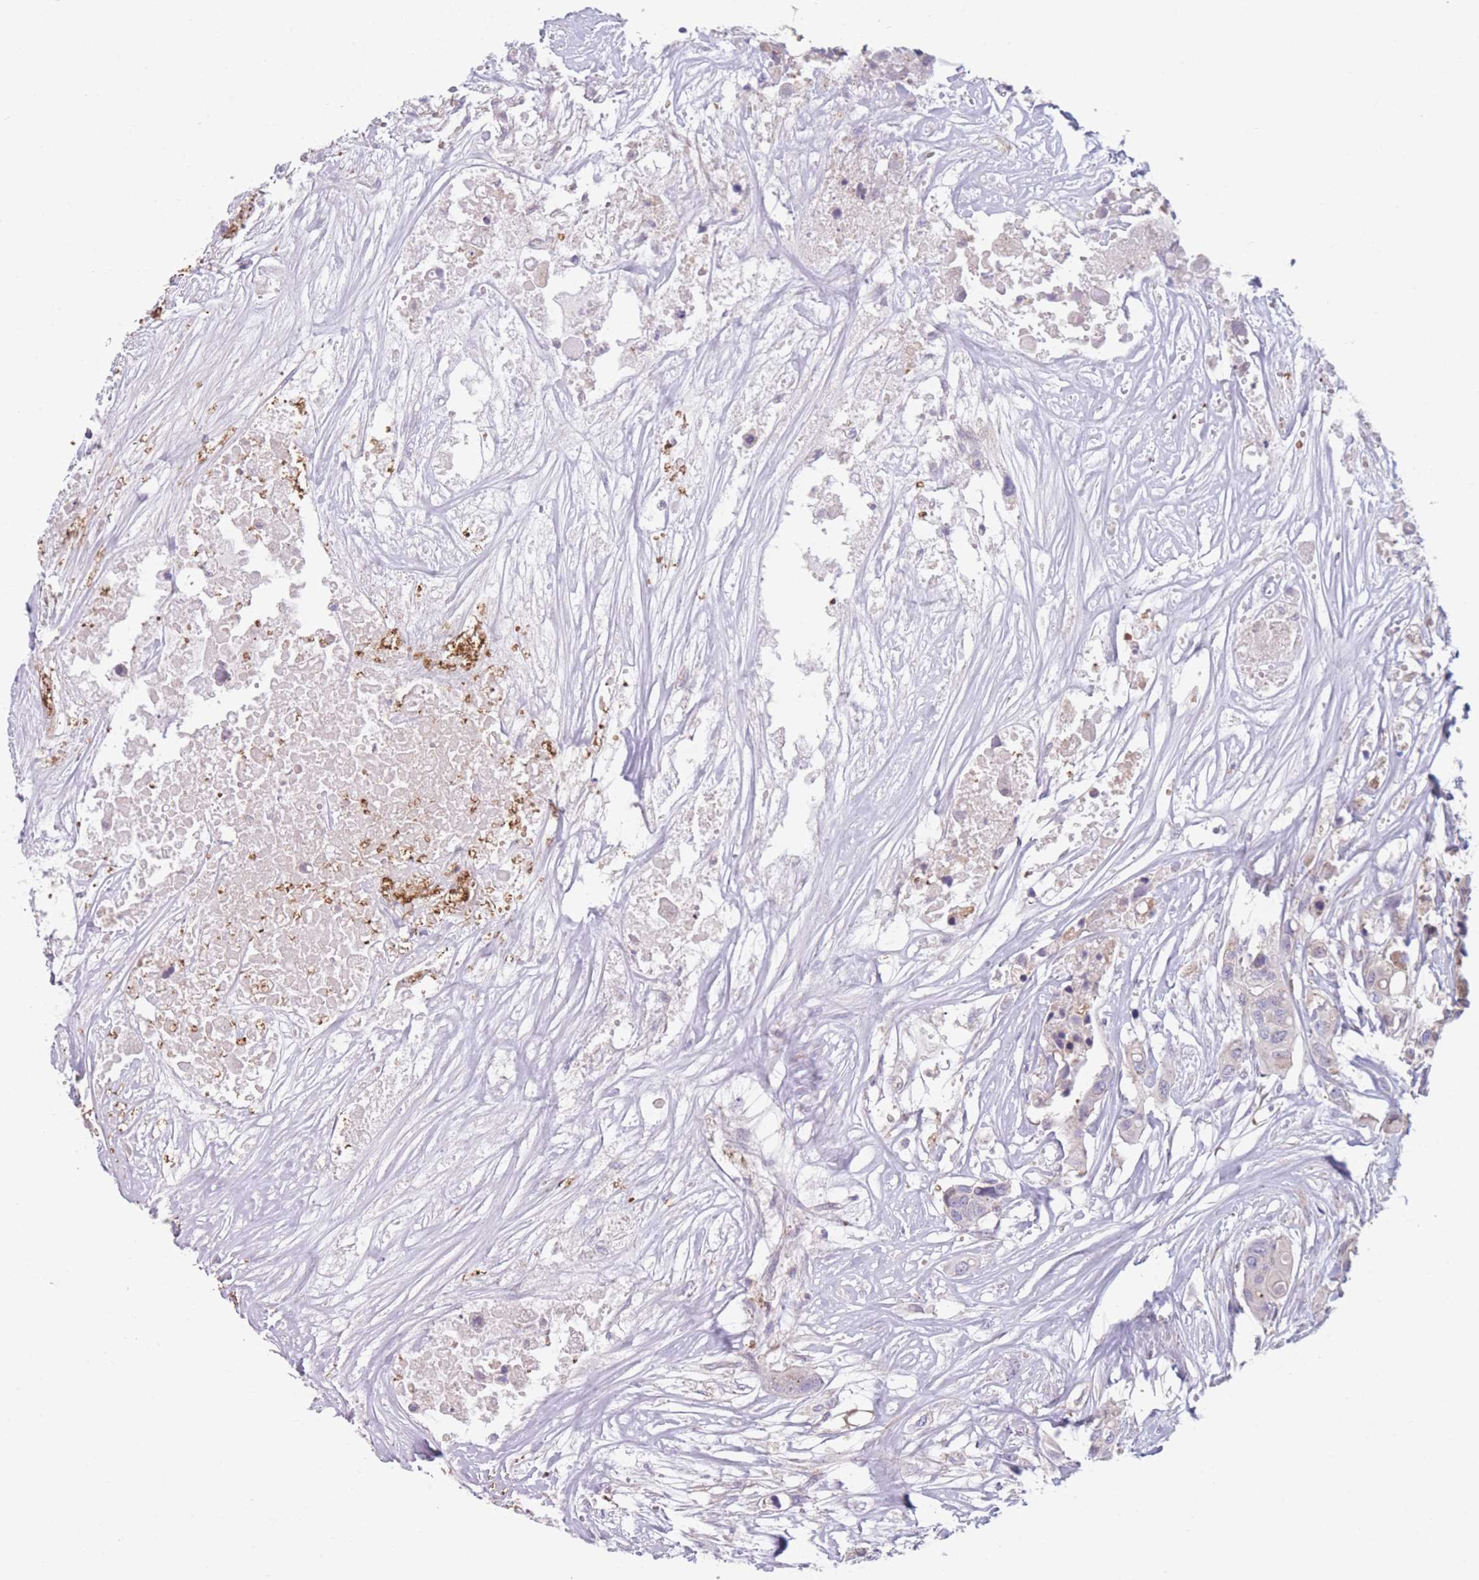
{"staining": {"intensity": "negative", "quantity": "none", "location": "none"}, "tissue": "colorectal cancer", "cell_type": "Tumor cells", "image_type": "cancer", "snomed": [{"axis": "morphology", "description": "Adenocarcinoma, NOS"}, {"axis": "topography", "description": "Colon"}], "caption": "Colorectal adenocarcinoma stained for a protein using IHC demonstrates no staining tumor cells.", "gene": "SMPD4", "patient": {"sex": "male", "age": 77}}